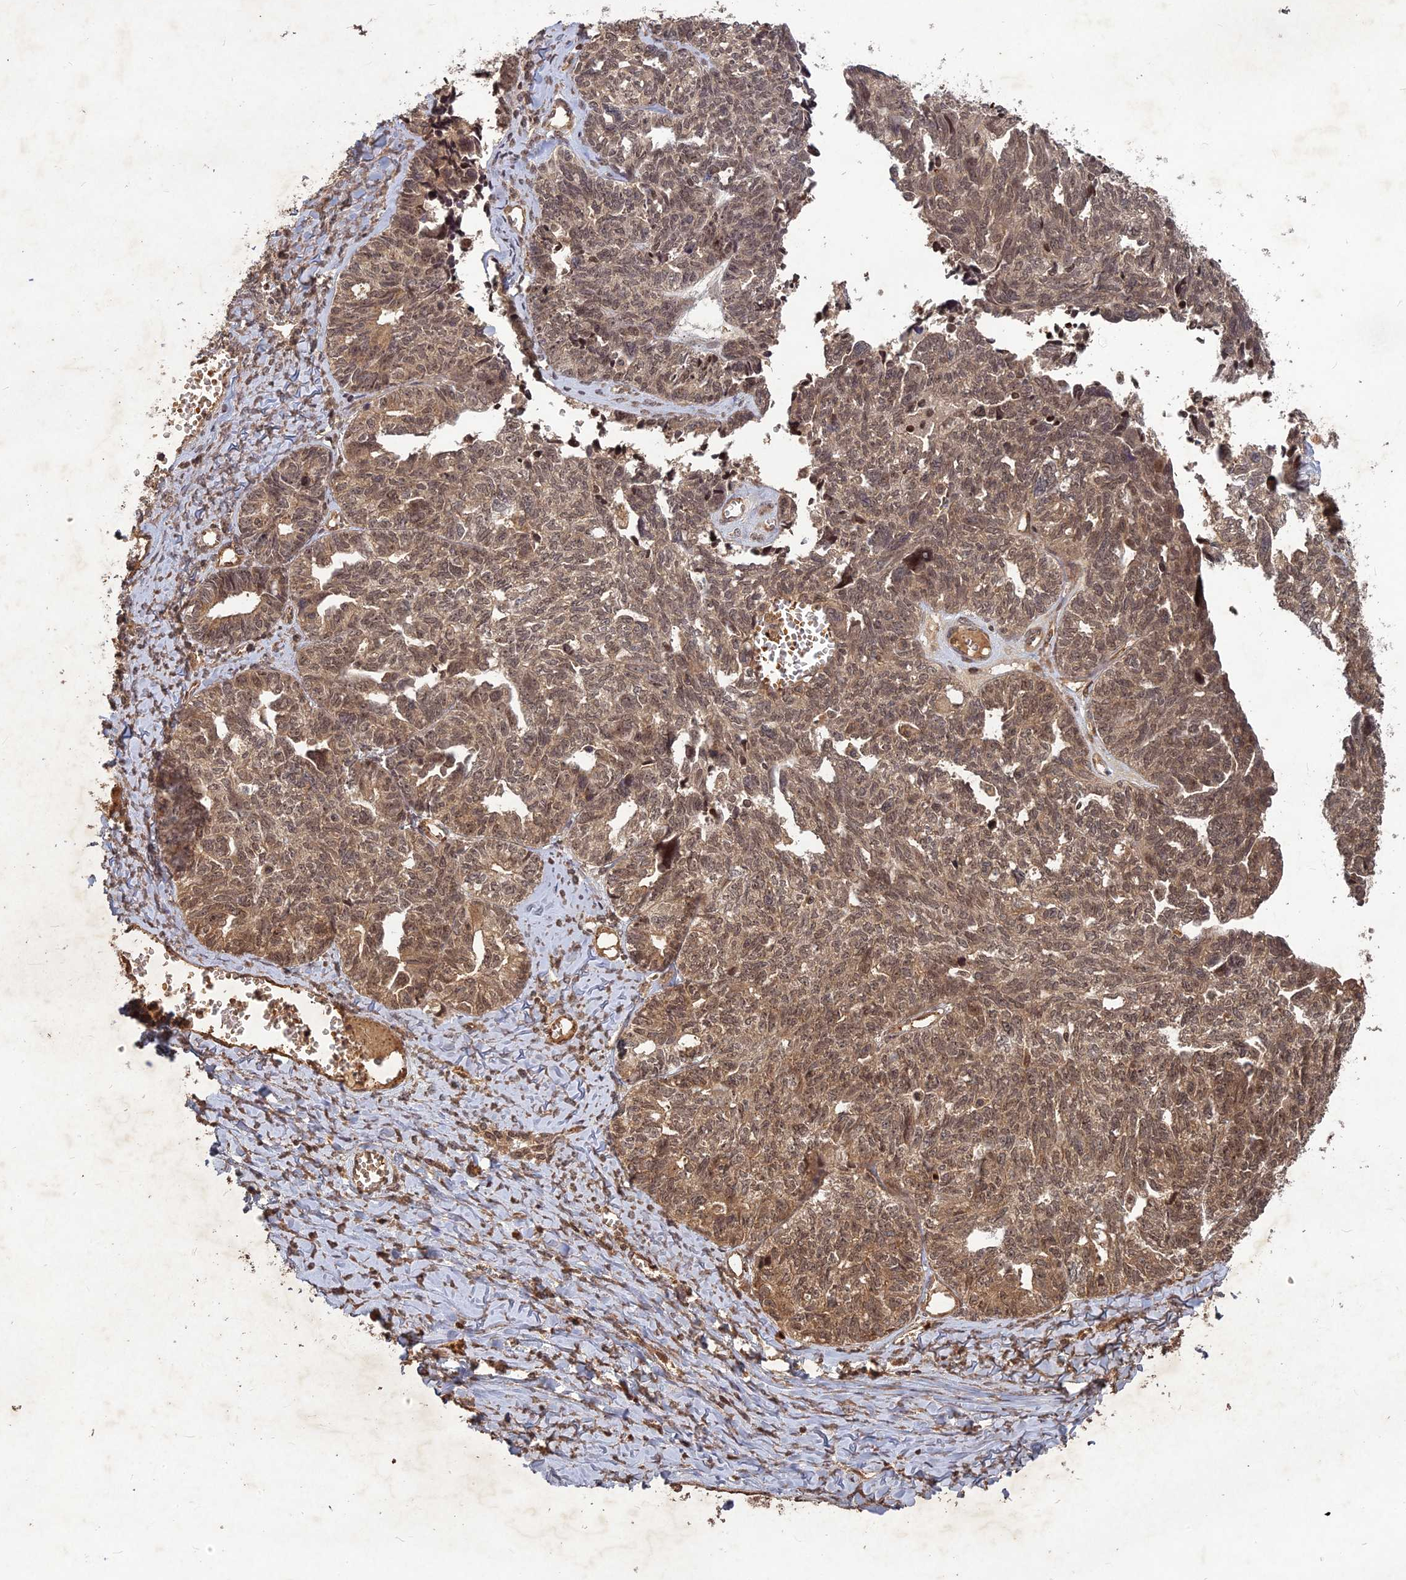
{"staining": {"intensity": "moderate", "quantity": ">75%", "location": "cytoplasmic/membranous,nuclear"}, "tissue": "ovarian cancer", "cell_type": "Tumor cells", "image_type": "cancer", "snomed": [{"axis": "morphology", "description": "Cystadenocarcinoma, serous, NOS"}, {"axis": "topography", "description": "Ovary"}], "caption": "Brown immunohistochemical staining in serous cystadenocarcinoma (ovarian) displays moderate cytoplasmic/membranous and nuclear staining in approximately >75% of tumor cells. (Brightfield microscopy of DAB IHC at high magnification).", "gene": "SRMS", "patient": {"sex": "female", "age": 79}}